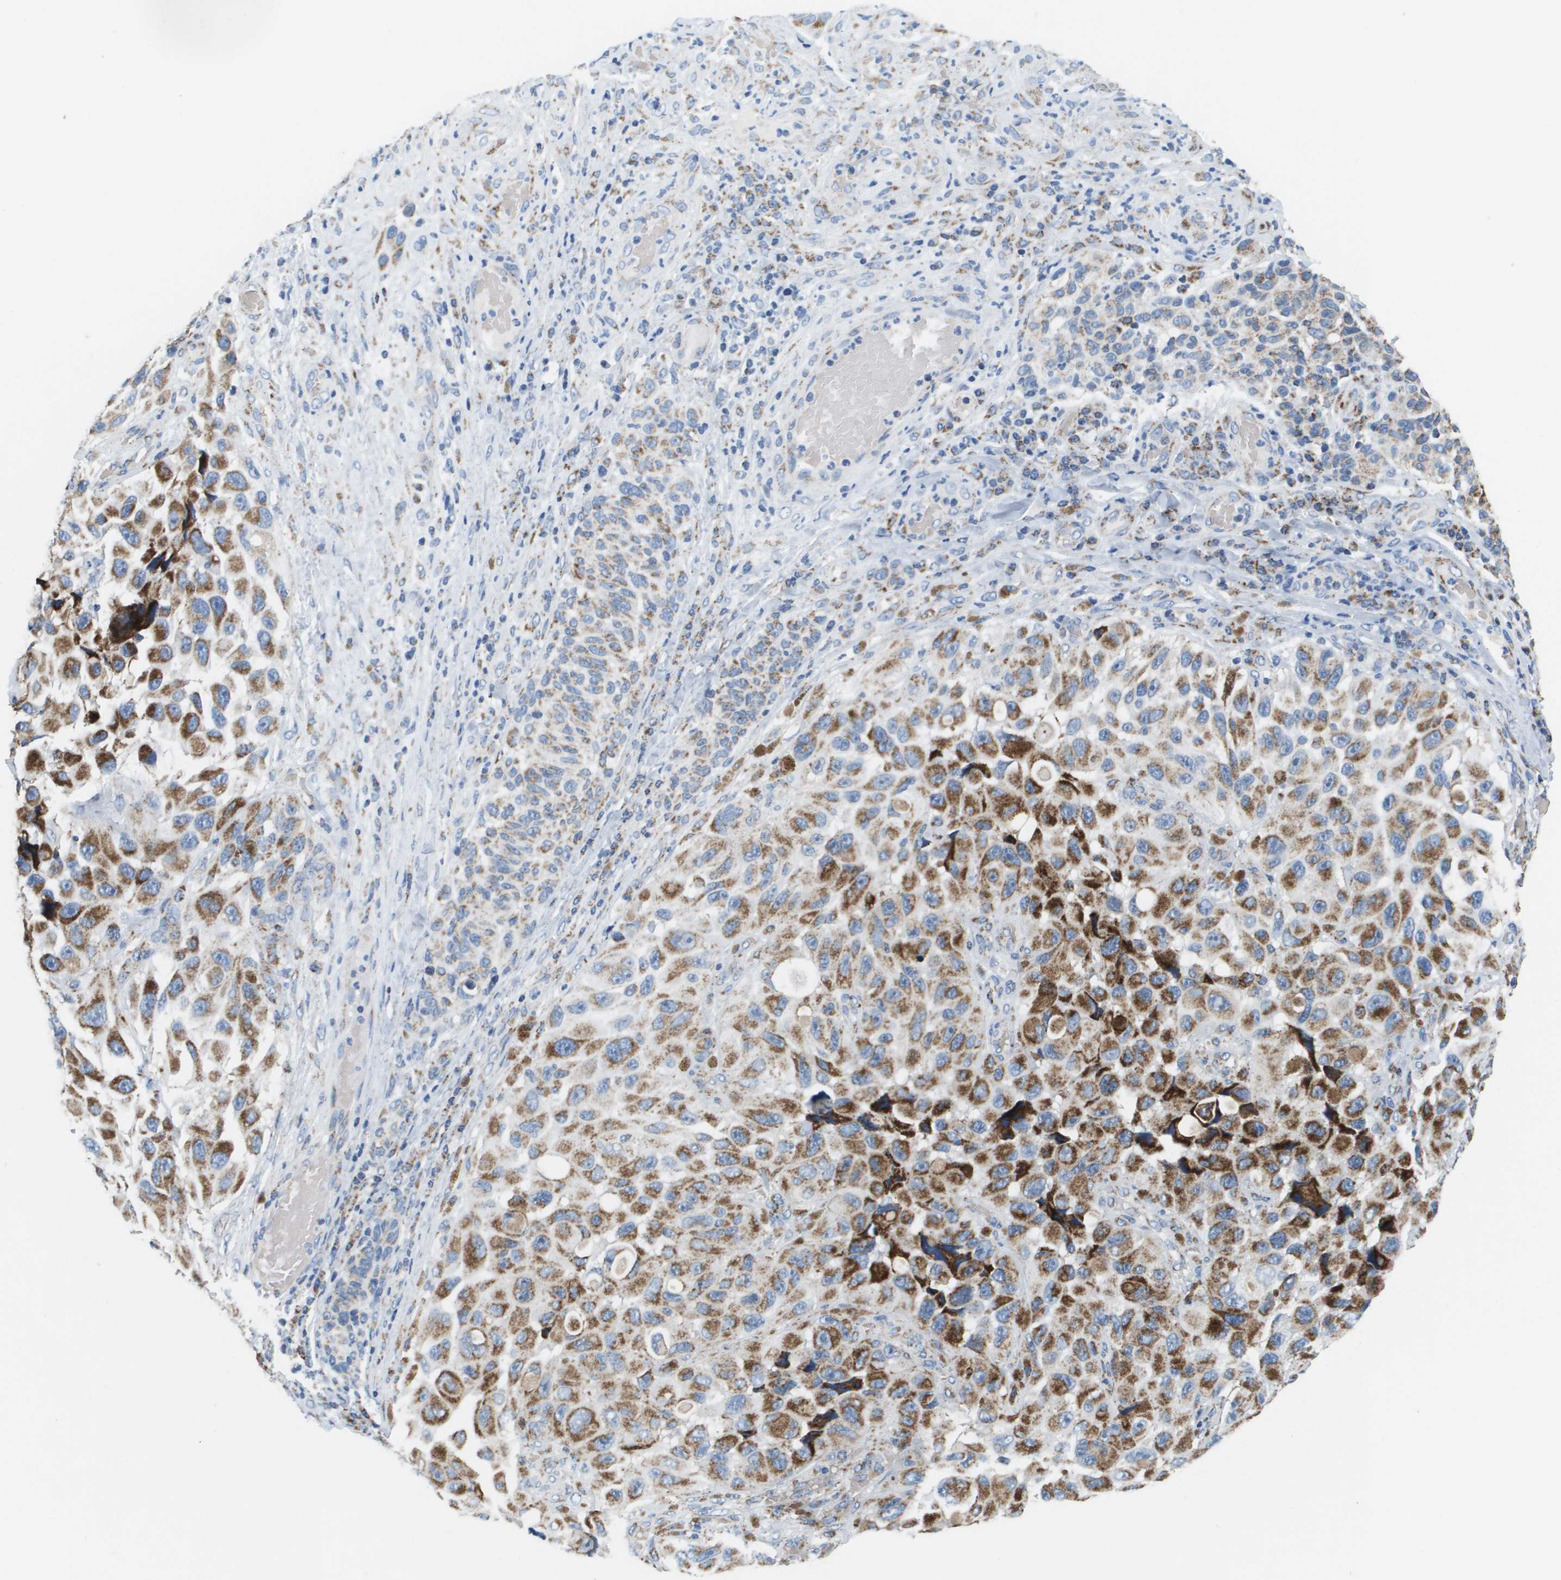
{"staining": {"intensity": "strong", "quantity": ">75%", "location": "cytoplasmic/membranous"}, "tissue": "melanoma", "cell_type": "Tumor cells", "image_type": "cancer", "snomed": [{"axis": "morphology", "description": "Malignant melanoma, NOS"}, {"axis": "topography", "description": "Skin"}], "caption": "A histopathology image of human melanoma stained for a protein reveals strong cytoplasmic/membranous brown staining in tumor cells. (Brightfield microscopy of DAB IHC at high magnification).", "gene": "ATP5F1B", "patient": {"sex": "female", "age": 73}}